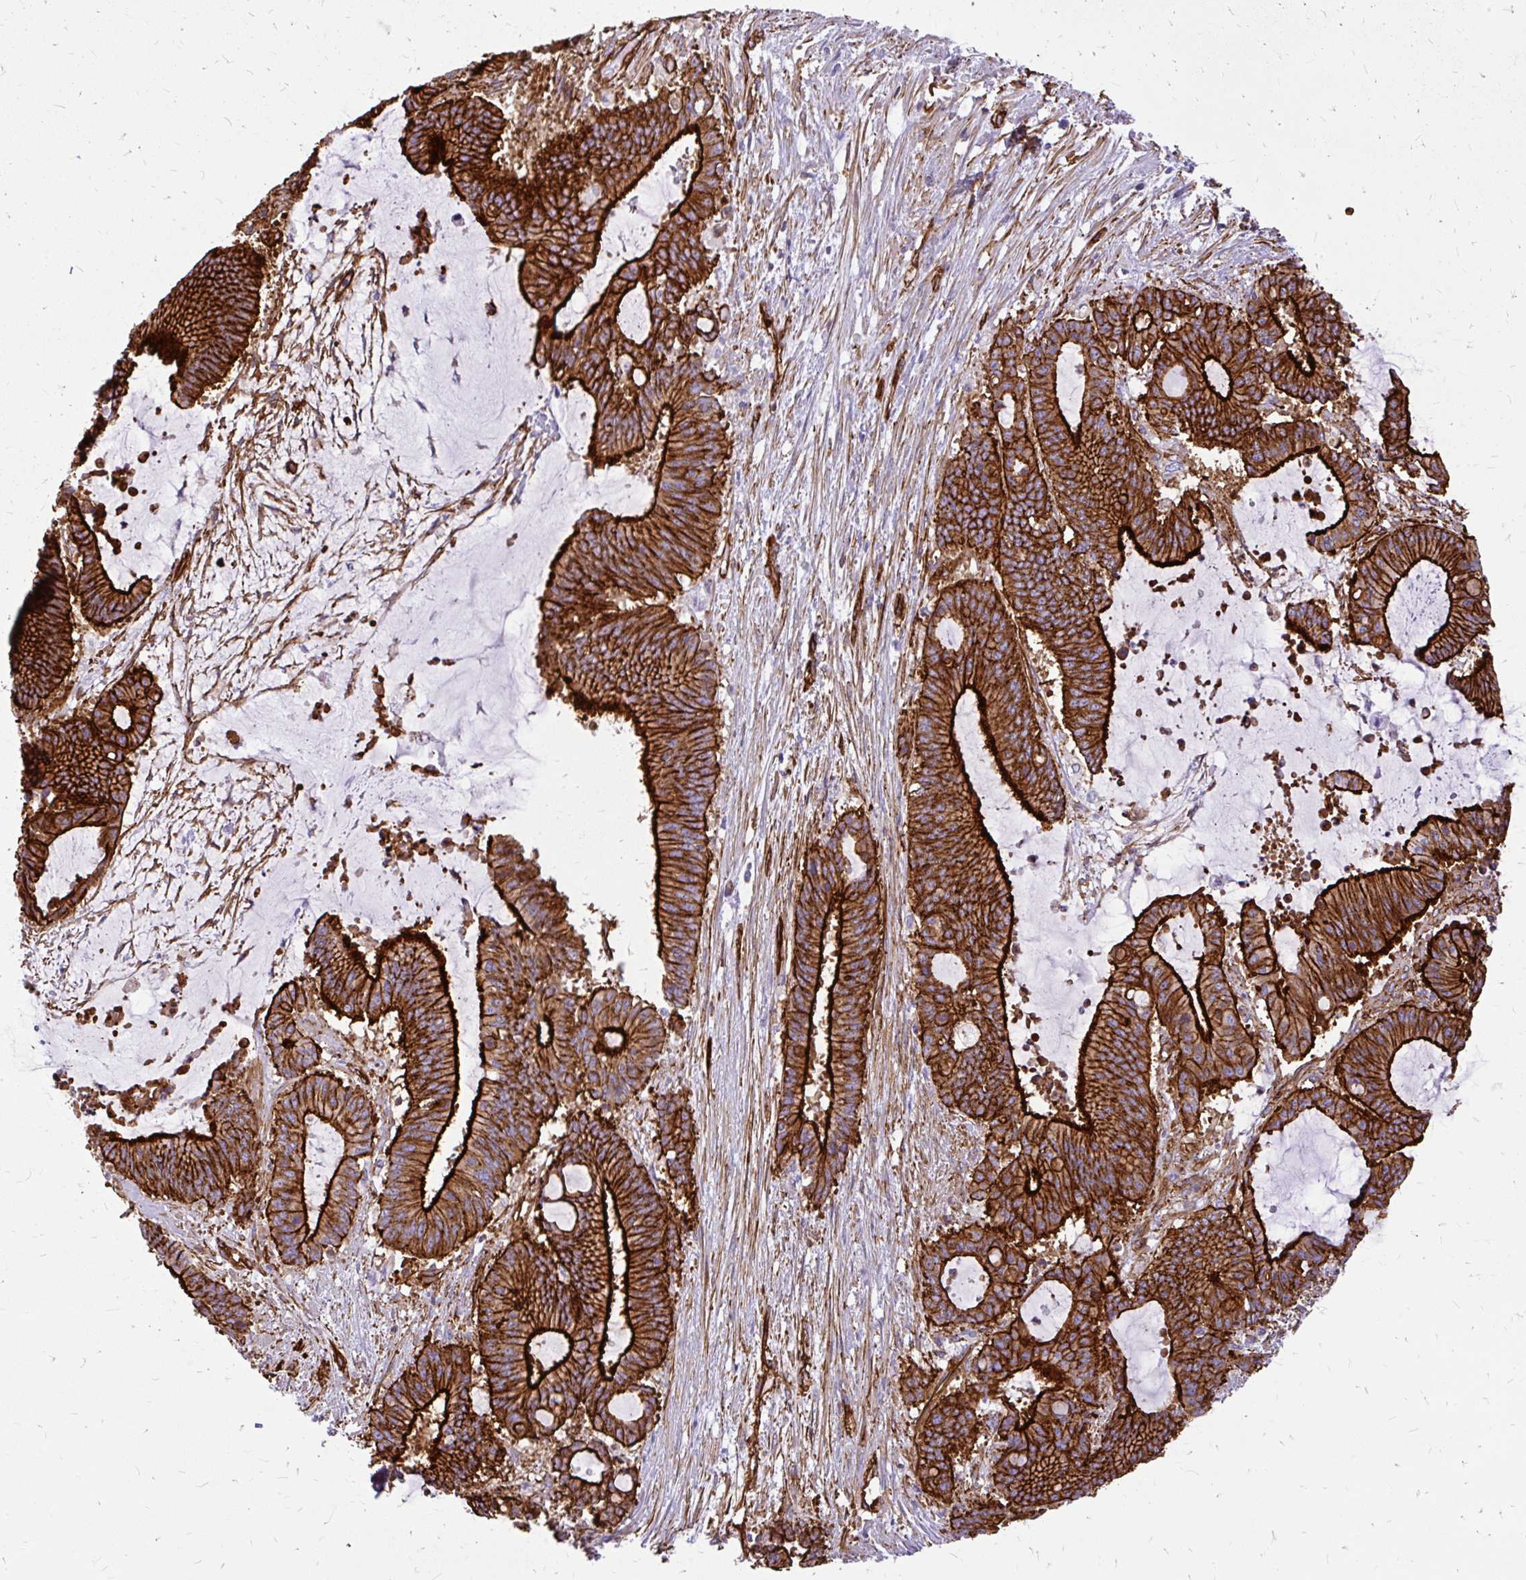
{"staining": {"intensity": "strong", "quantity": ">75%", "location": "cytoplasmic/membranous"}, "tissue": "liver cancer", "cell_type": "Tumor cells", "image_type": "cancer", "snomed": [{"axis": "morphology", "description": "Normal tissue, NOS"}, {"axis": "morphology", "description": "Cholangiocarcinoma"}, {"axis": "topography", "description": "Liver"}, {"axis": "topography", "description": "Peripheral nerve tissue"}], "caption": "Immunohistochemical staining of human liver cholangiocarcinoma reveals high levels of strong cytoplasmic/membranous staining in approximately >75% of tumor cells.", "gene": "MAP1LC3B", "patient": {"sex": "female", "age": 73}}